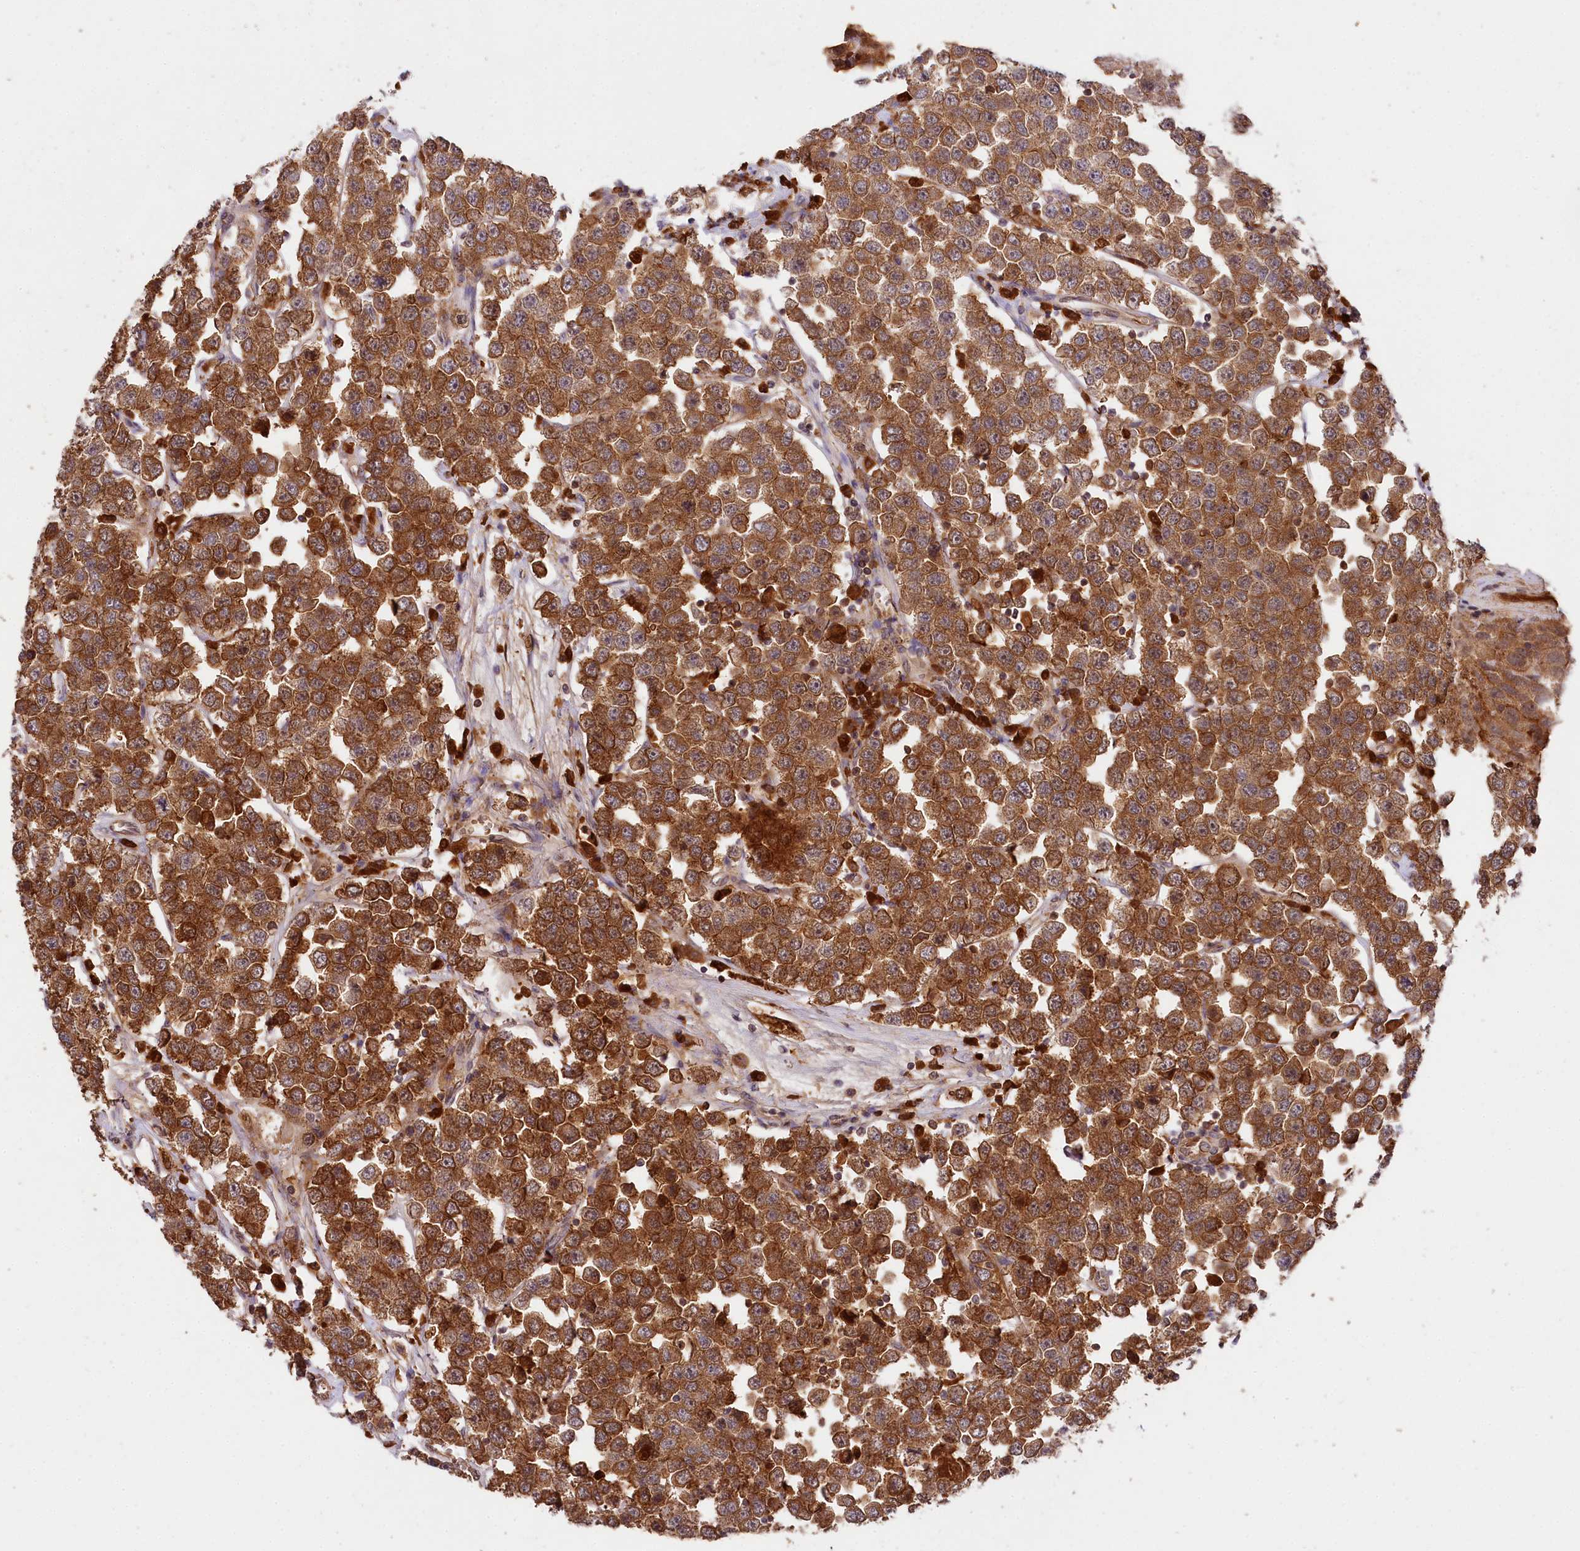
{"staining": {"intensity": "moderate", "quantity": ">75%", "location": "cytoplasmic/membranous"}, "tissue": "testis cancer", "cell_type": "Tumor cells", "image_type": "cancer", "snomed": [{"axis": "morphology", "description": "Seminoma, NOS"}, {"axis": "topography", "description": "Testis"}], "caption": "Protein staining of testis seminoma tissue shows moderate cytoplasmic/membranous staining in approximately >75% of tumor cells.", "gene": "MCF2L2", "patient": {"sex": "male", "age": 28}}